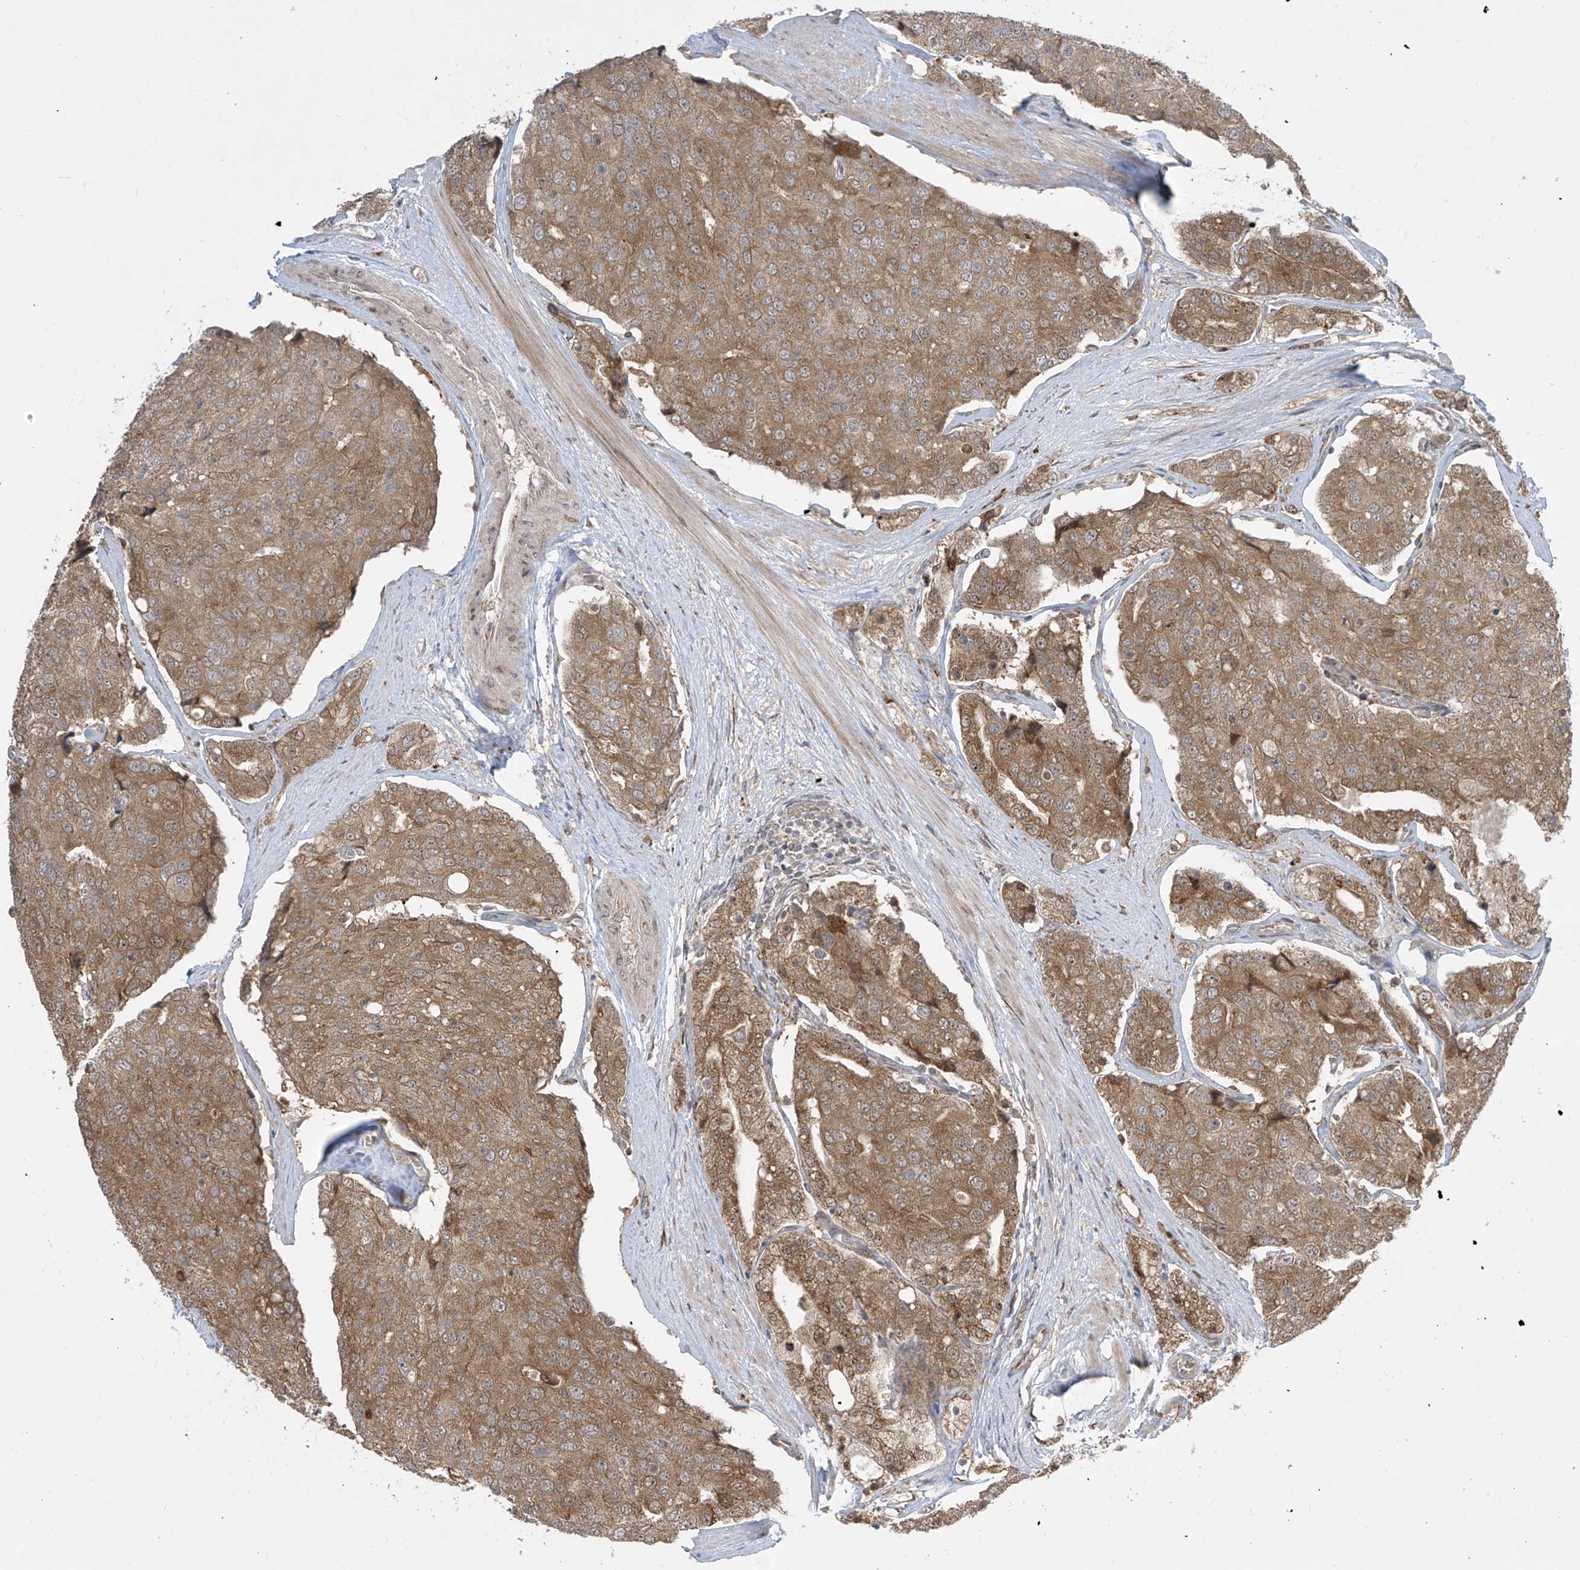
{"staining": {"intensity": "moderate", "quantity": ">75%", "location": "cytoplasmic/membranous"}, "tissue": "prostate cancer", "cell_type": "Tumor cells", "image_type": "cancer", "snomed": [{"axis": "morphology", "description": "Adenocarcinoma, High grade"}, {"axis": "topography", "description": "Prostate"}], "caption": "This photomicrograph exhibits immunohistochemistry staining of prostate high-grade adenocarcinoma, with medium moderate cytoplasmic/membranous staining in approximately >75% of tumor cells.", "gene": "PPAT", "patient": {"sex": "male", "age": 50}}